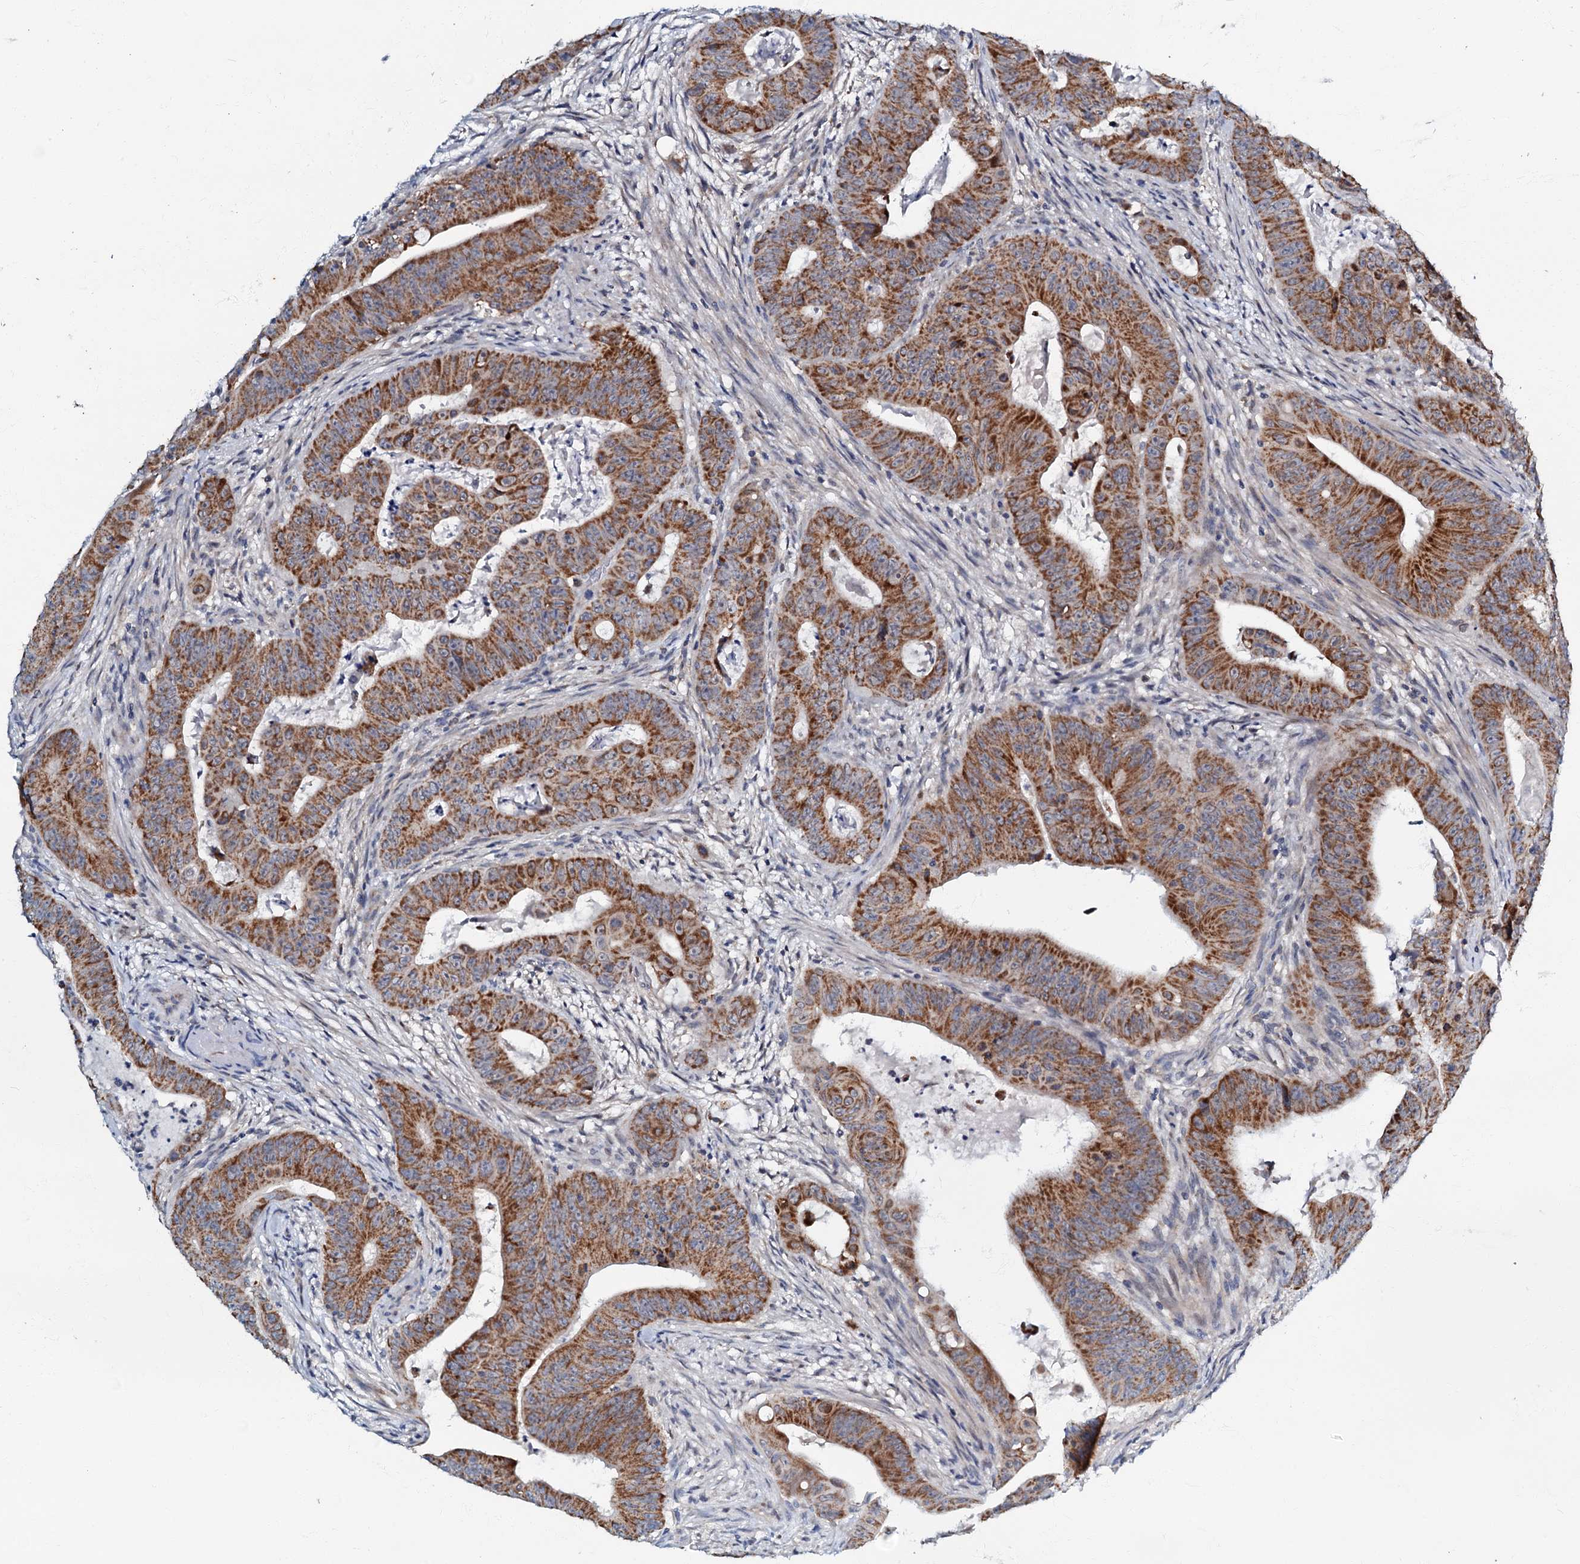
{"staining": {"intensity": "strong", "quantity": ">75%", "location": "cytoplasmic/membranous"}, "tissue": "colorectal cancer", "cell_type": "Tumor cells", "image_type": "cancer", "snomed": [{"axis": "morphology", "description": "Adenocarcinoma, NOS"}, {"axis": "topography", "description": "Rectum"}], "caption": "Brown immunohistochemical staining in human adenocarcinoma (colorectal) reveals strong cytoplasmic/membranous staining in approximately >75% of tumor cells.", "gene": "MRPL51", "patient": {"sex": "female", "age": 75}}